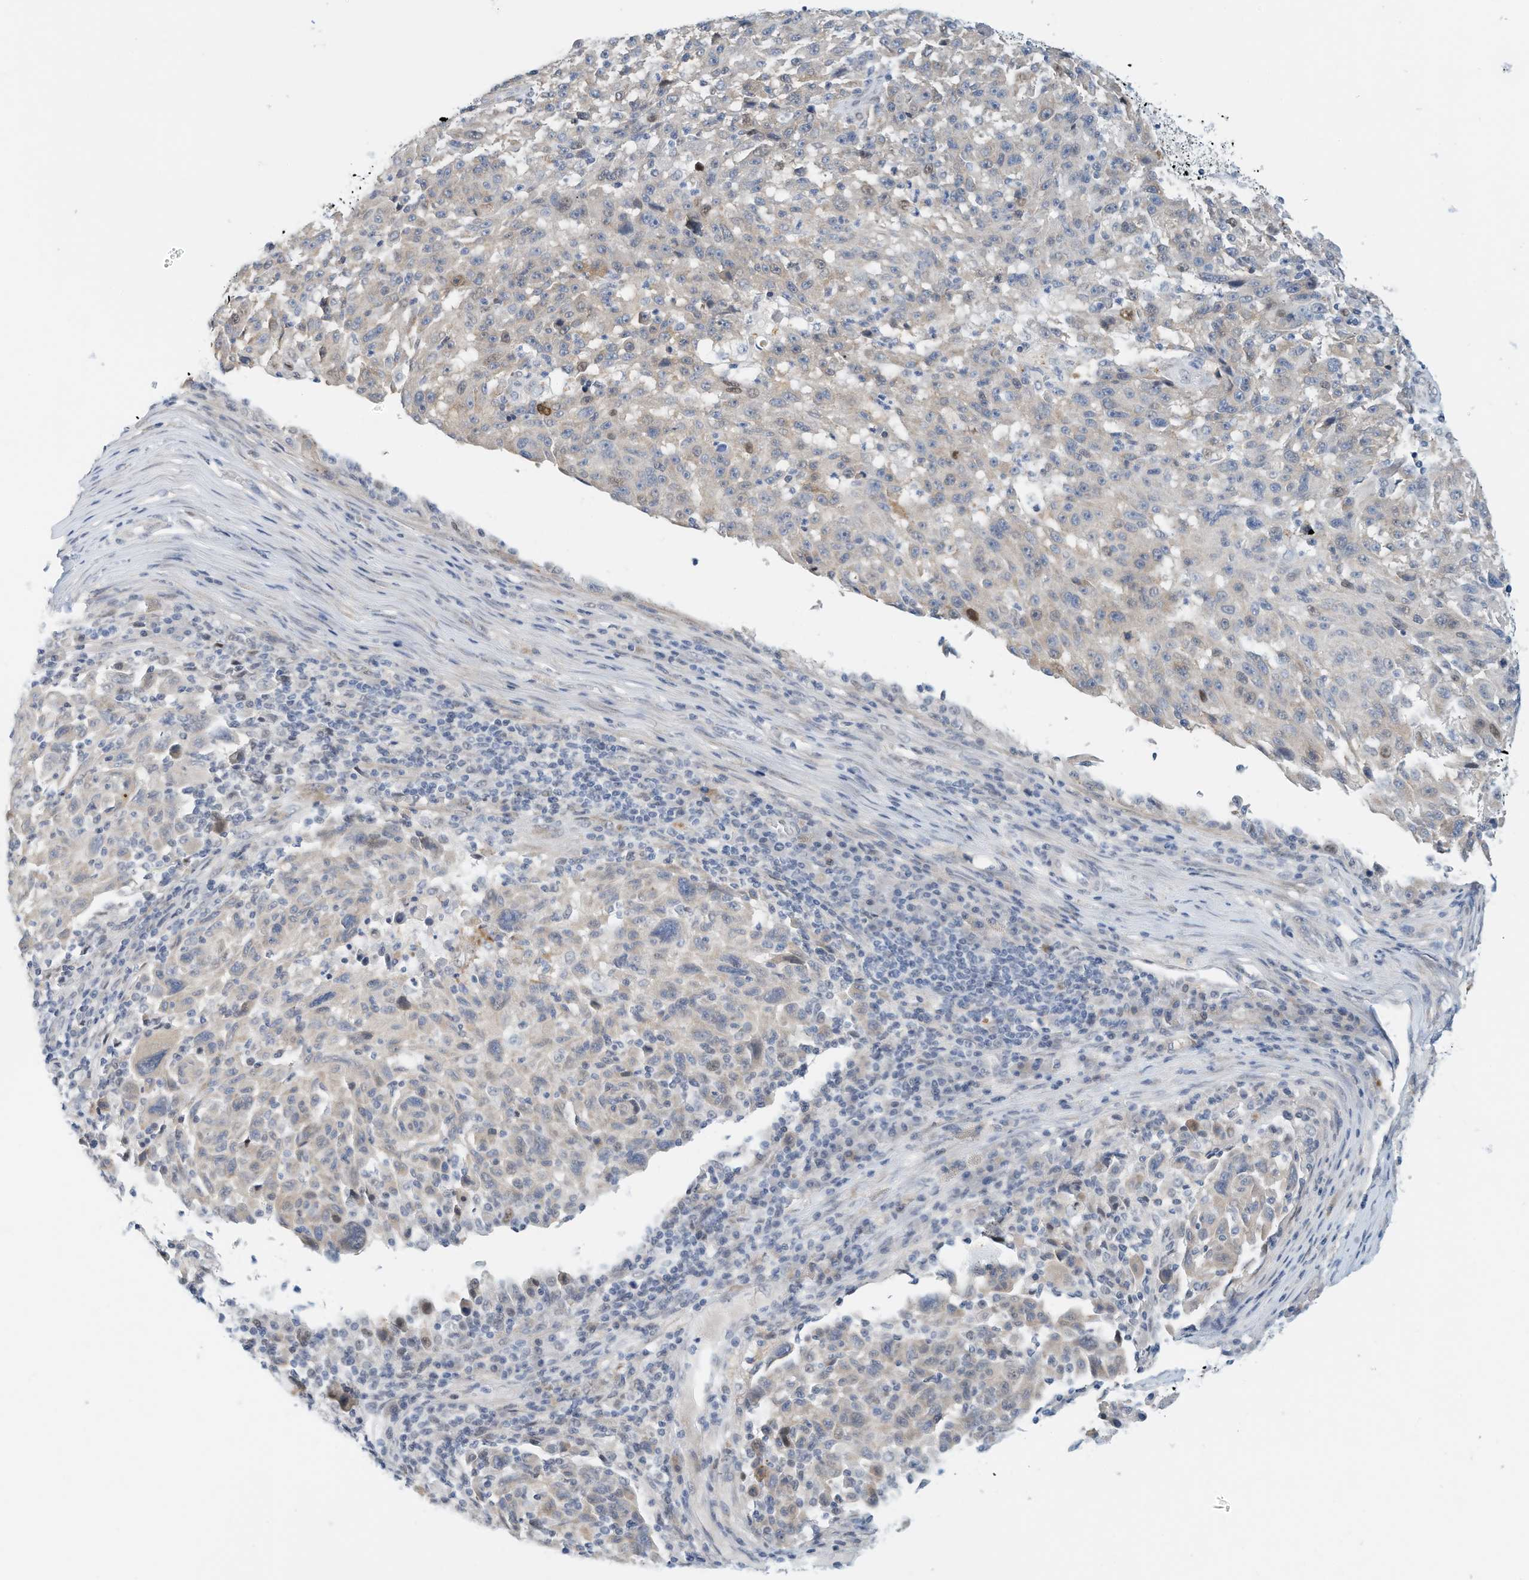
{"staining": {"intensity": "negative", "quantity": "none", "location": "none"}, "tissue": "melanoma", "cell_type": "Tumor cells", "image_type": "cancer", "snomed": [{"axis": "morphology", "description": "Malignant melanoma, NOS"}, {"axis": "topography", "description": "Skin"}], "caption": "The micrograph reveals no significant staining in tumor cells of malignant melanoma.", "gene": "ARHGAP28", "patient": {"sex": "male", "age": 53}}